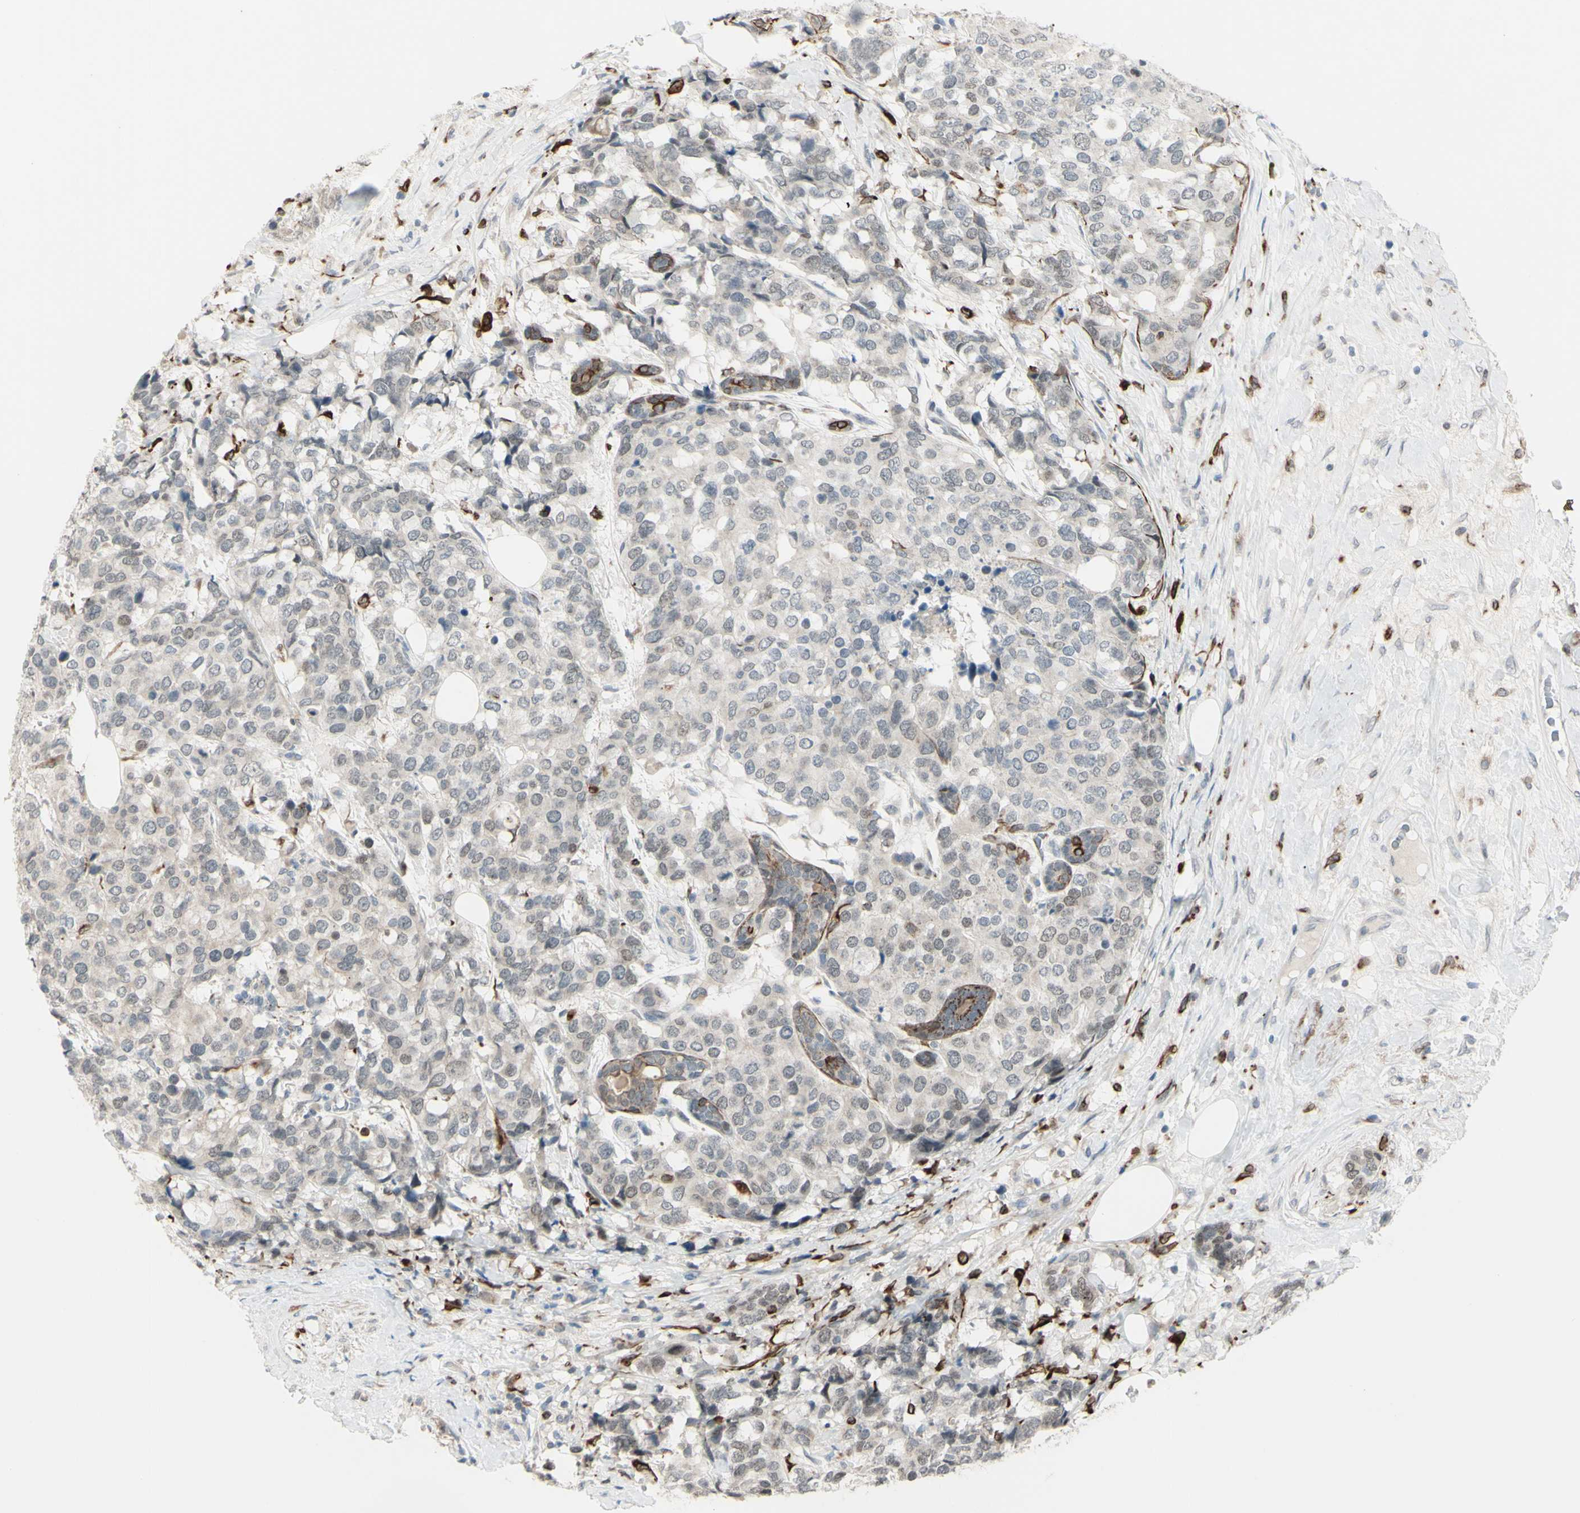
{"staining": {"intensity": "negative", "quantity": "none", "location": "none"}, "tissue": "breast cancer", "cell_type": "Tumor cells", "image_type": "cancer", "snomed": [{"axis": "morphology", "description": "Lobular carcinoma"}, {"axis": "topography", "description": "Breast"}], "caption": "Image shows no protein expression in tumor cells of breast cancer (lobular carcinoma) tissue.", "gene": "FGFR2", "patient": {"sex": "female", "age": 59}}